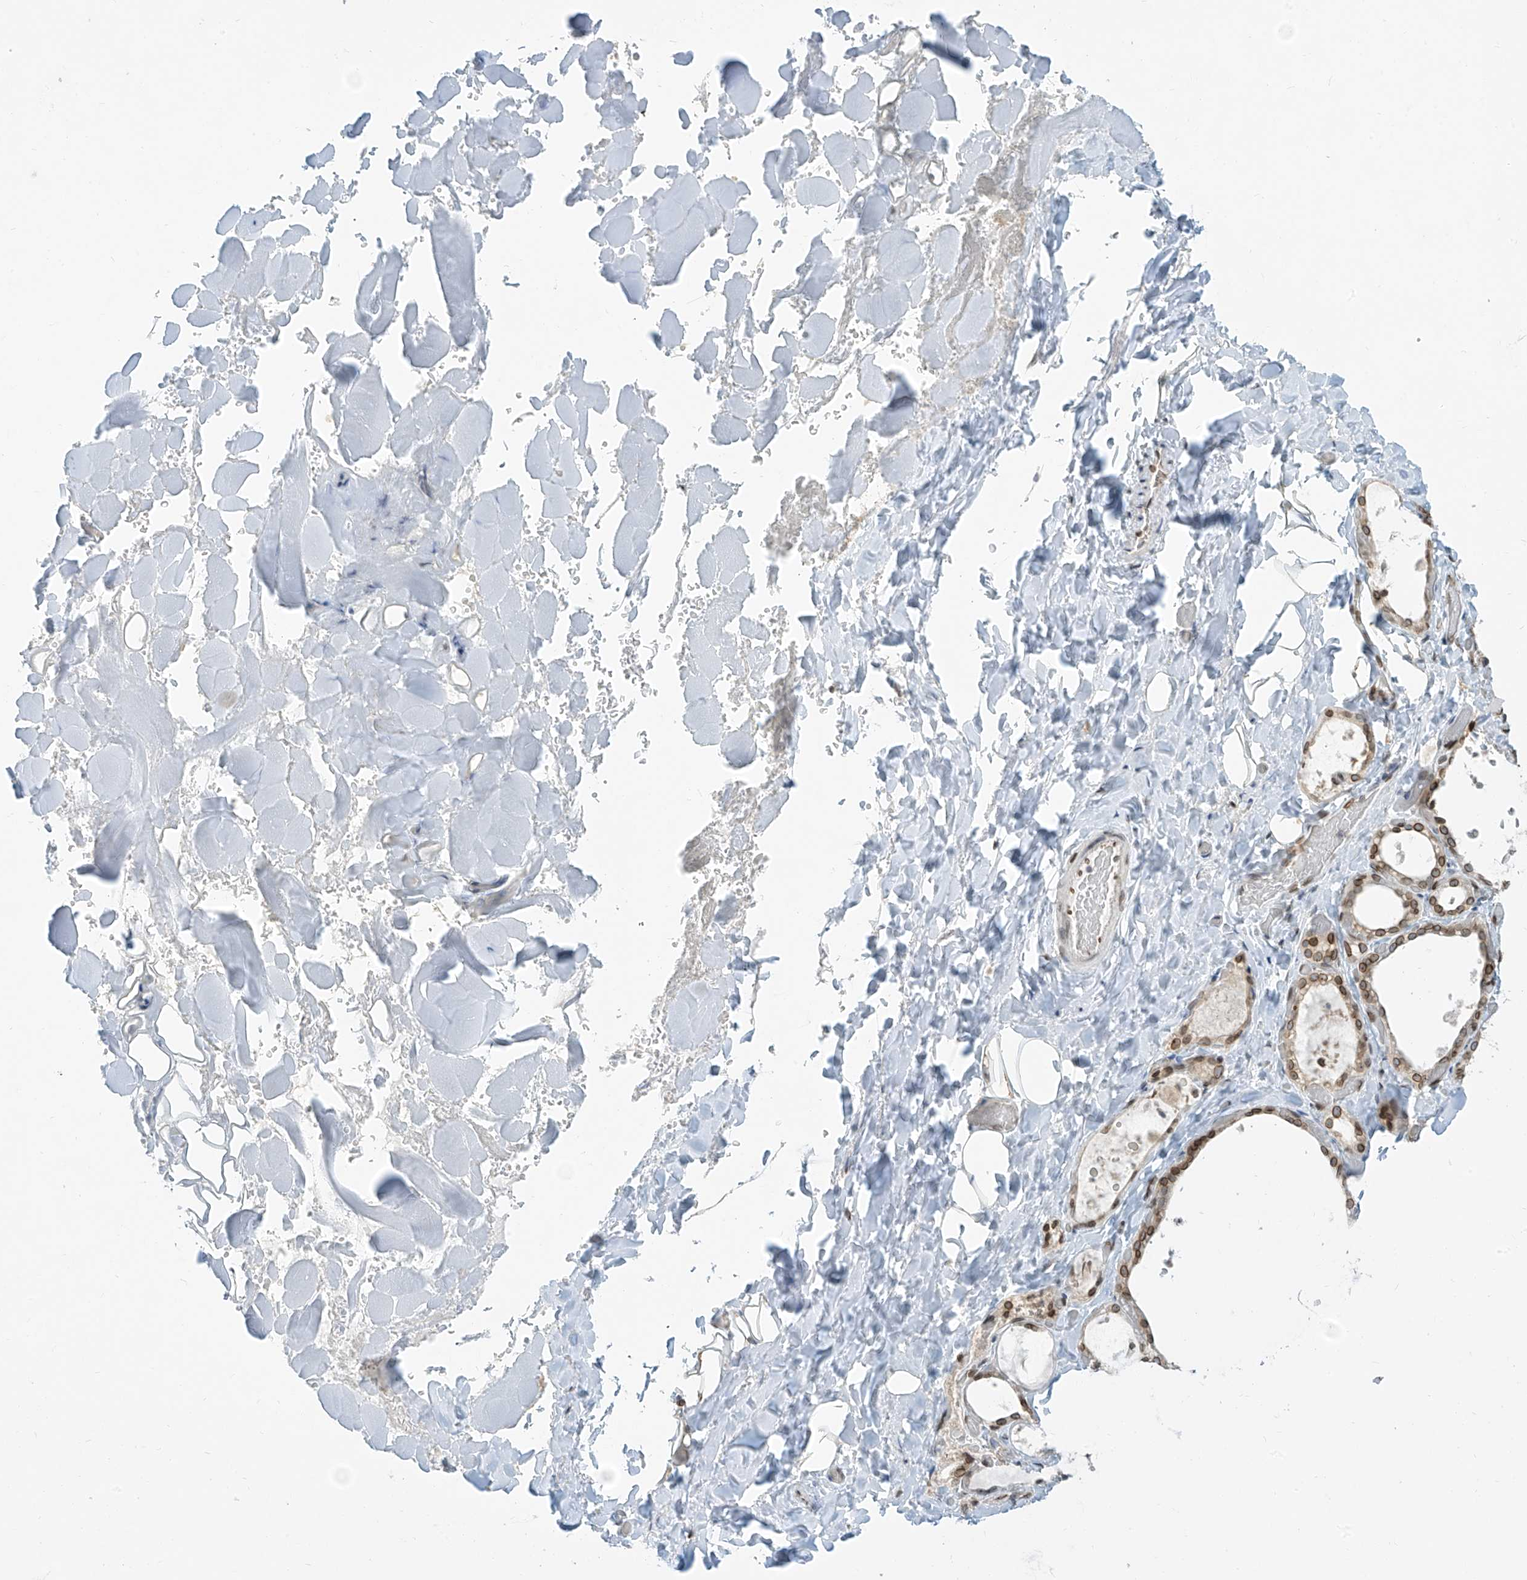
{"staining": {"intensity": "moderate", "quantity": "25%-75%", "location": "cytoplasmic/membranous,nuclear"}, "tissue": "thyroid gland", "cell_type": "Glandular cells", "image_type": "normal", "snomed": [{"axis": "morphology", "description": "Normal tissue, NOS"}, {"axis": "topography", "description": "Thyroid gland"}], "caption": "Immunohistochemical staining of unremarkable human thyroid gland exhibits medium levels of moderate cytoplasmic/membranous,nuclear positivity in approximately 25%-75% of glandular cells.", "gene": "SAMD15", "patient": {"sex": "female", "age": 44}}